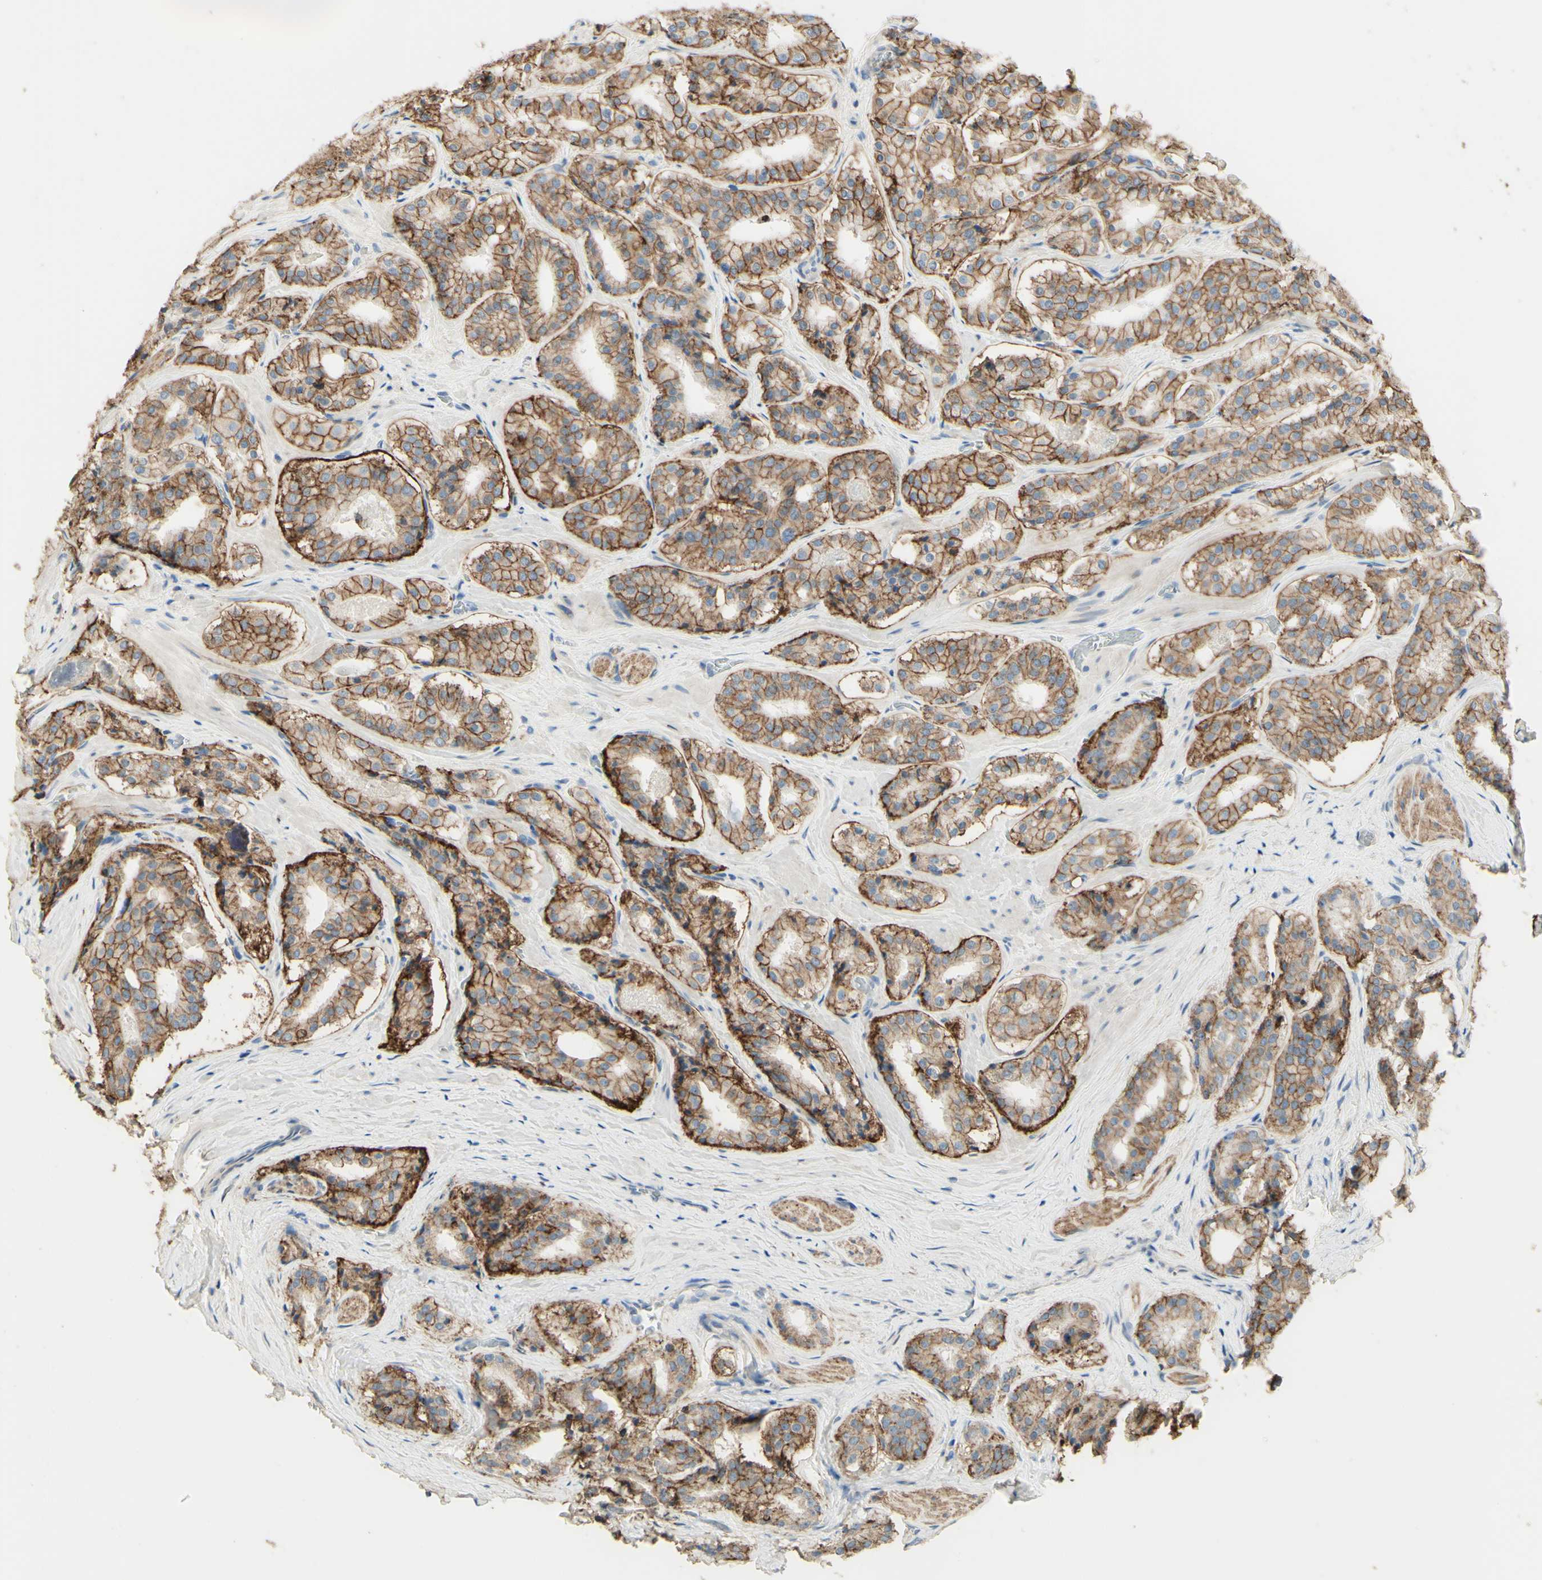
{"staining": {"intensity": "moderate", "quantity": ">75%", "location": "cytoplasmic/membranous"}, "tissue": "prostate cancer", "cell_type": "Tumor cells", "image_type": "cancer", "snomed": [{"axis": "morphology", "description": "Adenocarcinoma, High grade"}, {"axis": "topography", "description": "Prostate"}], "caption": "DAB (3,3'-diaminobenzidine) immunohistochemical staining of human prostate cancer demonstrates moderate cytoplasmic/membranous protein staining in approximately >75% of tumor cells.", "gene": "RNF149", "patient": {"sex": "male", "age": 60}}